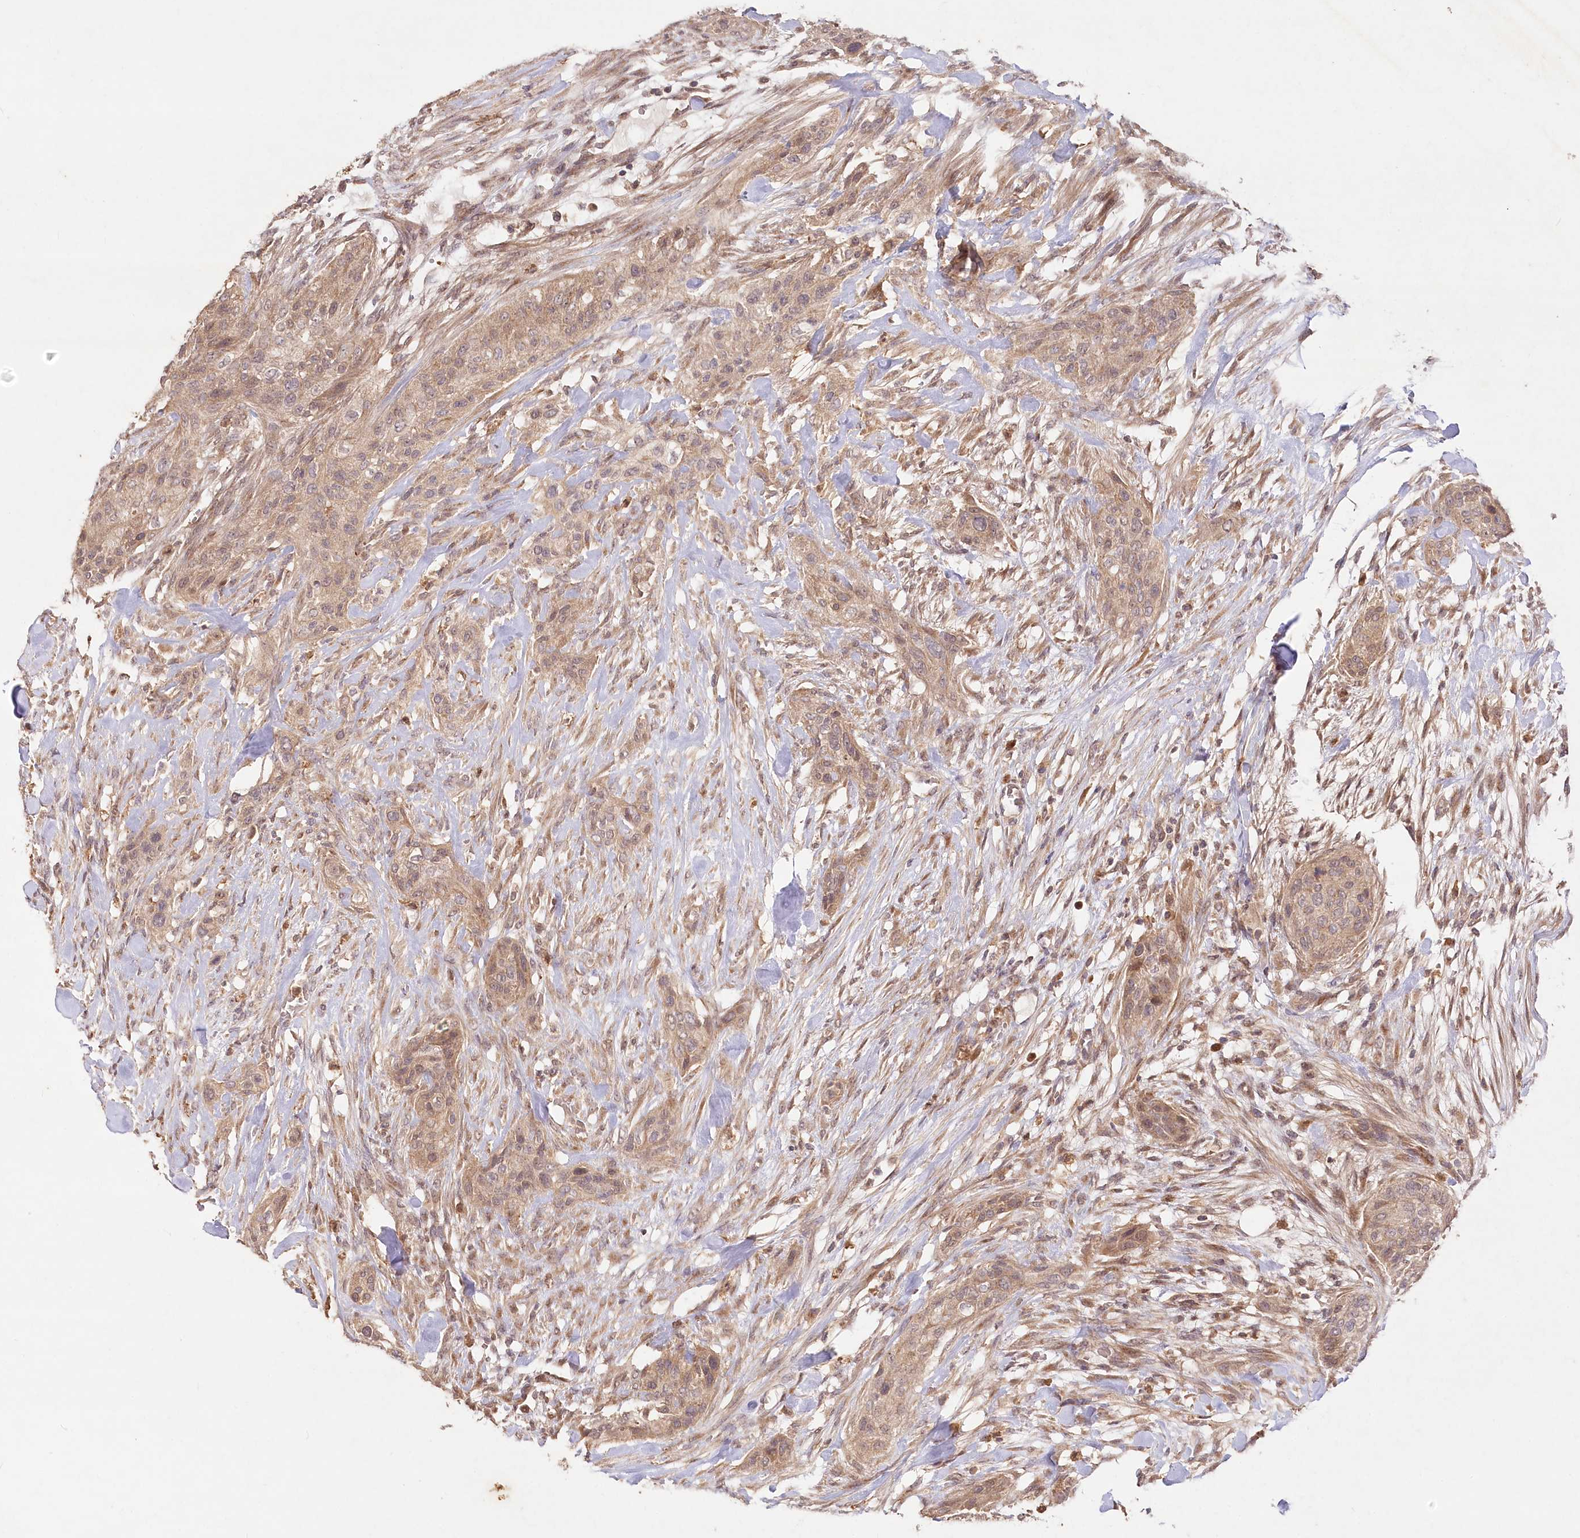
{"staining": {"intensity": "weak", "quantity": ">75%", "location": "cytoplasmic/membranous"}, "tissue": "urothelial cancer", "cell_type": "Tumor cells", "image_type": "cancer", "snomed": [{"axis": "morphology", "description": "Urothelial carcinoma, High grade"}, {"axis": "topography", "description": "Urinary bladder"}], "caption": "An image of human high-grade urothelial carcinoma stained for a protein shows weak cytoplasmic/membranous brown staining in tumor cells. (DAB IHC, brown staining for protein, blue staining for nuclei).", "gene": "IRAK1BP1", "patient": {"sex": "male", "age": 35}}